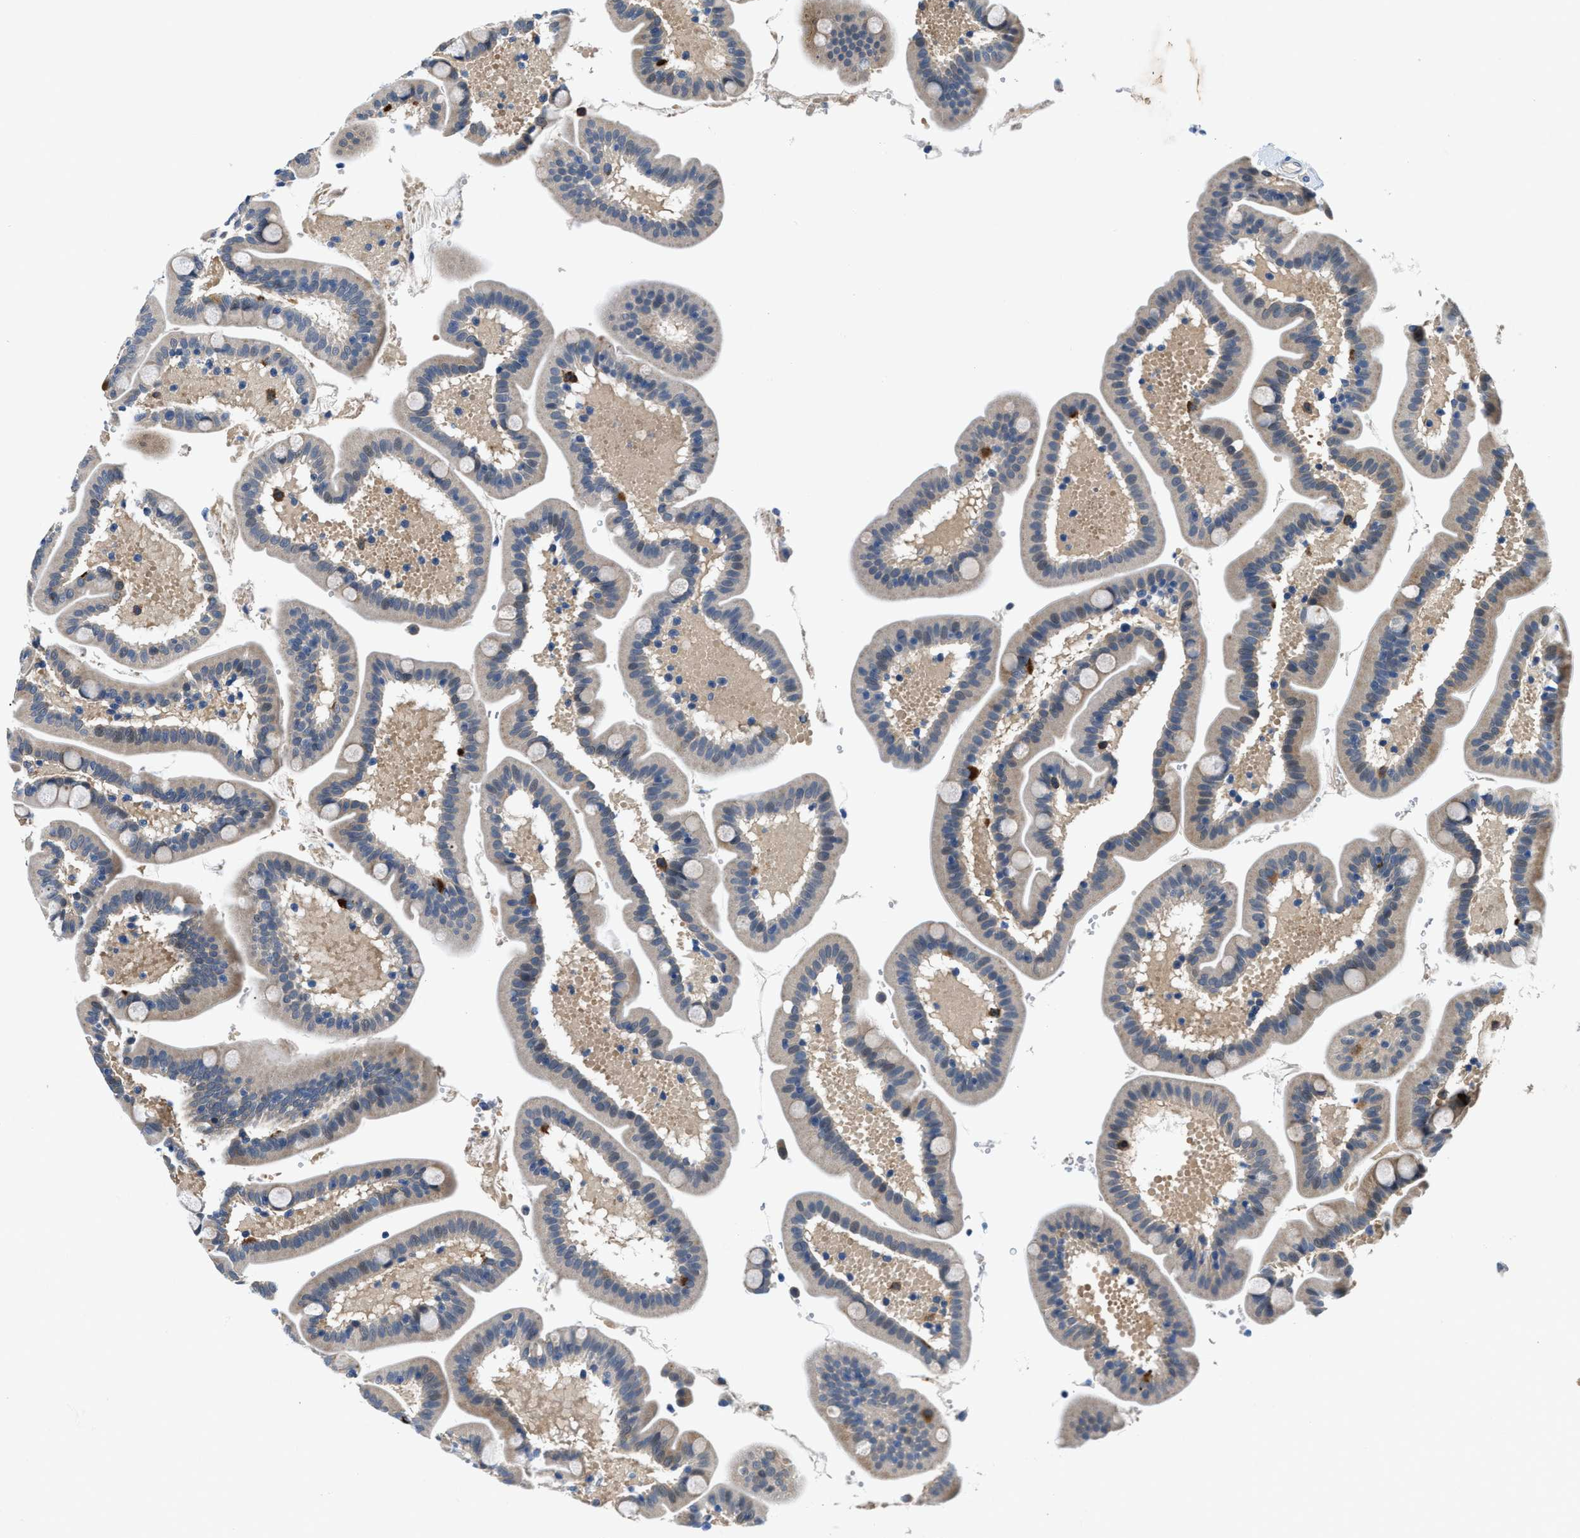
{"staining": {"intensity": "weak", "quantity": ">75%", "location": "cytoplasmic/membranous"}, "tissue": "duodenum", "cell_type": "Glandular cells", "image_type": "normal", "snomed": [{"axis": "morphology", "description": "Normal tissue, NOS"}, {"axis": "topography", "description": "Duodenum"}], "caption": "Immunohistochemical staining of normal human duodenum exhibits low levels of weak cytoplasmic/membranous staining in approximately >75% of glandular cells. Nuclei are stained in blue.", "gene": "ADGRE3", "patient": {"sex": "male", "age": 54}}